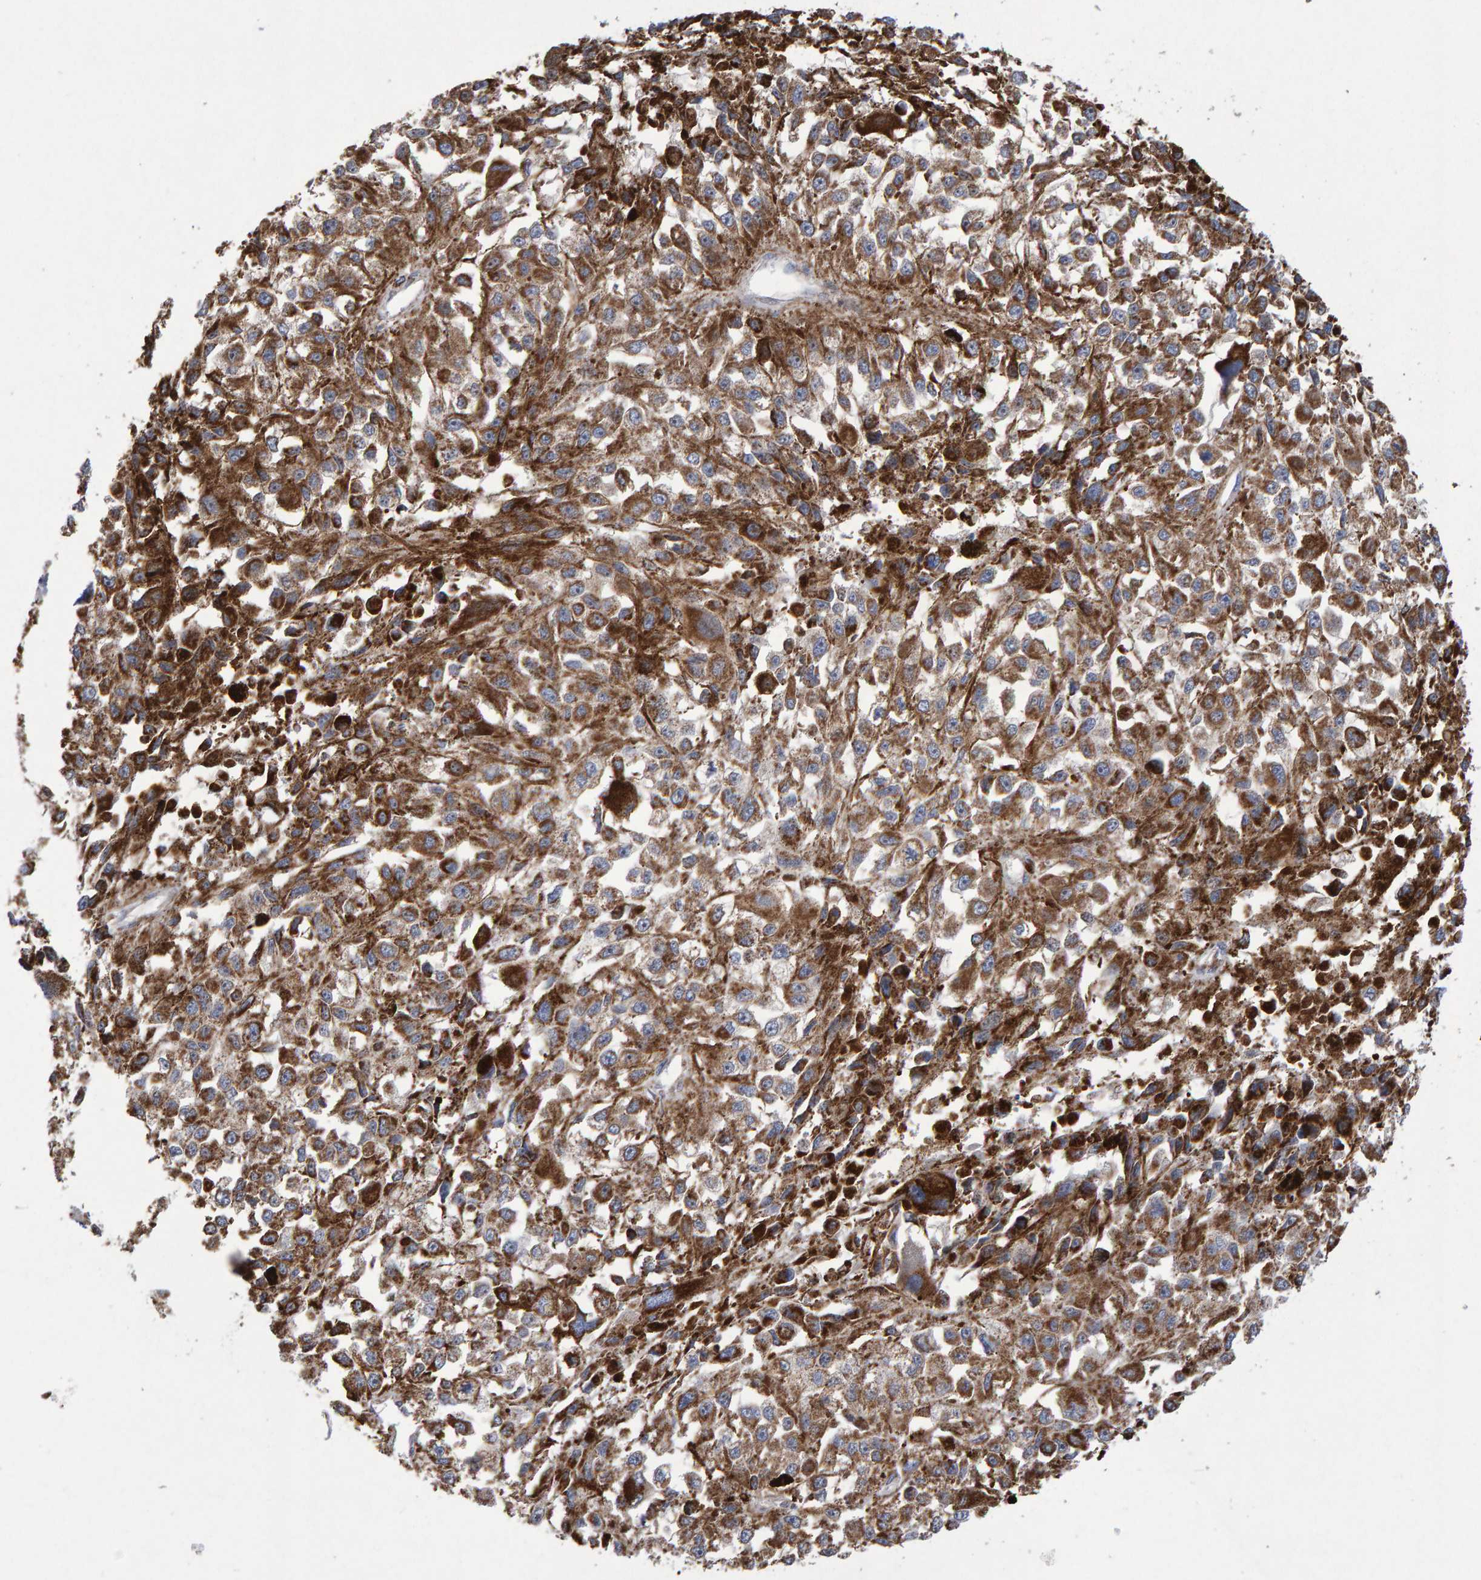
{"staining": {"intensity": "moderate", "quantity": ">75%", "location": "cytoplasmic/membranous"}, "tissue": "melanoma", "cell_type": "Tumor cells", "image_type": "cancer", "snomed": [{"axis": "morphology", "description": "Malignant melanoma, Metastatic site"}, {"axis": "topography", "description": "Lymph node"}], "caption": "Human malignant melanoma (metastatic site) stained for a protein (brown) reveals moderate cytoplasmic/membranous positive staining in about >75% of tumor cells.", "gene": "PECR", "patient": {"sex": "male", "age": 59}}